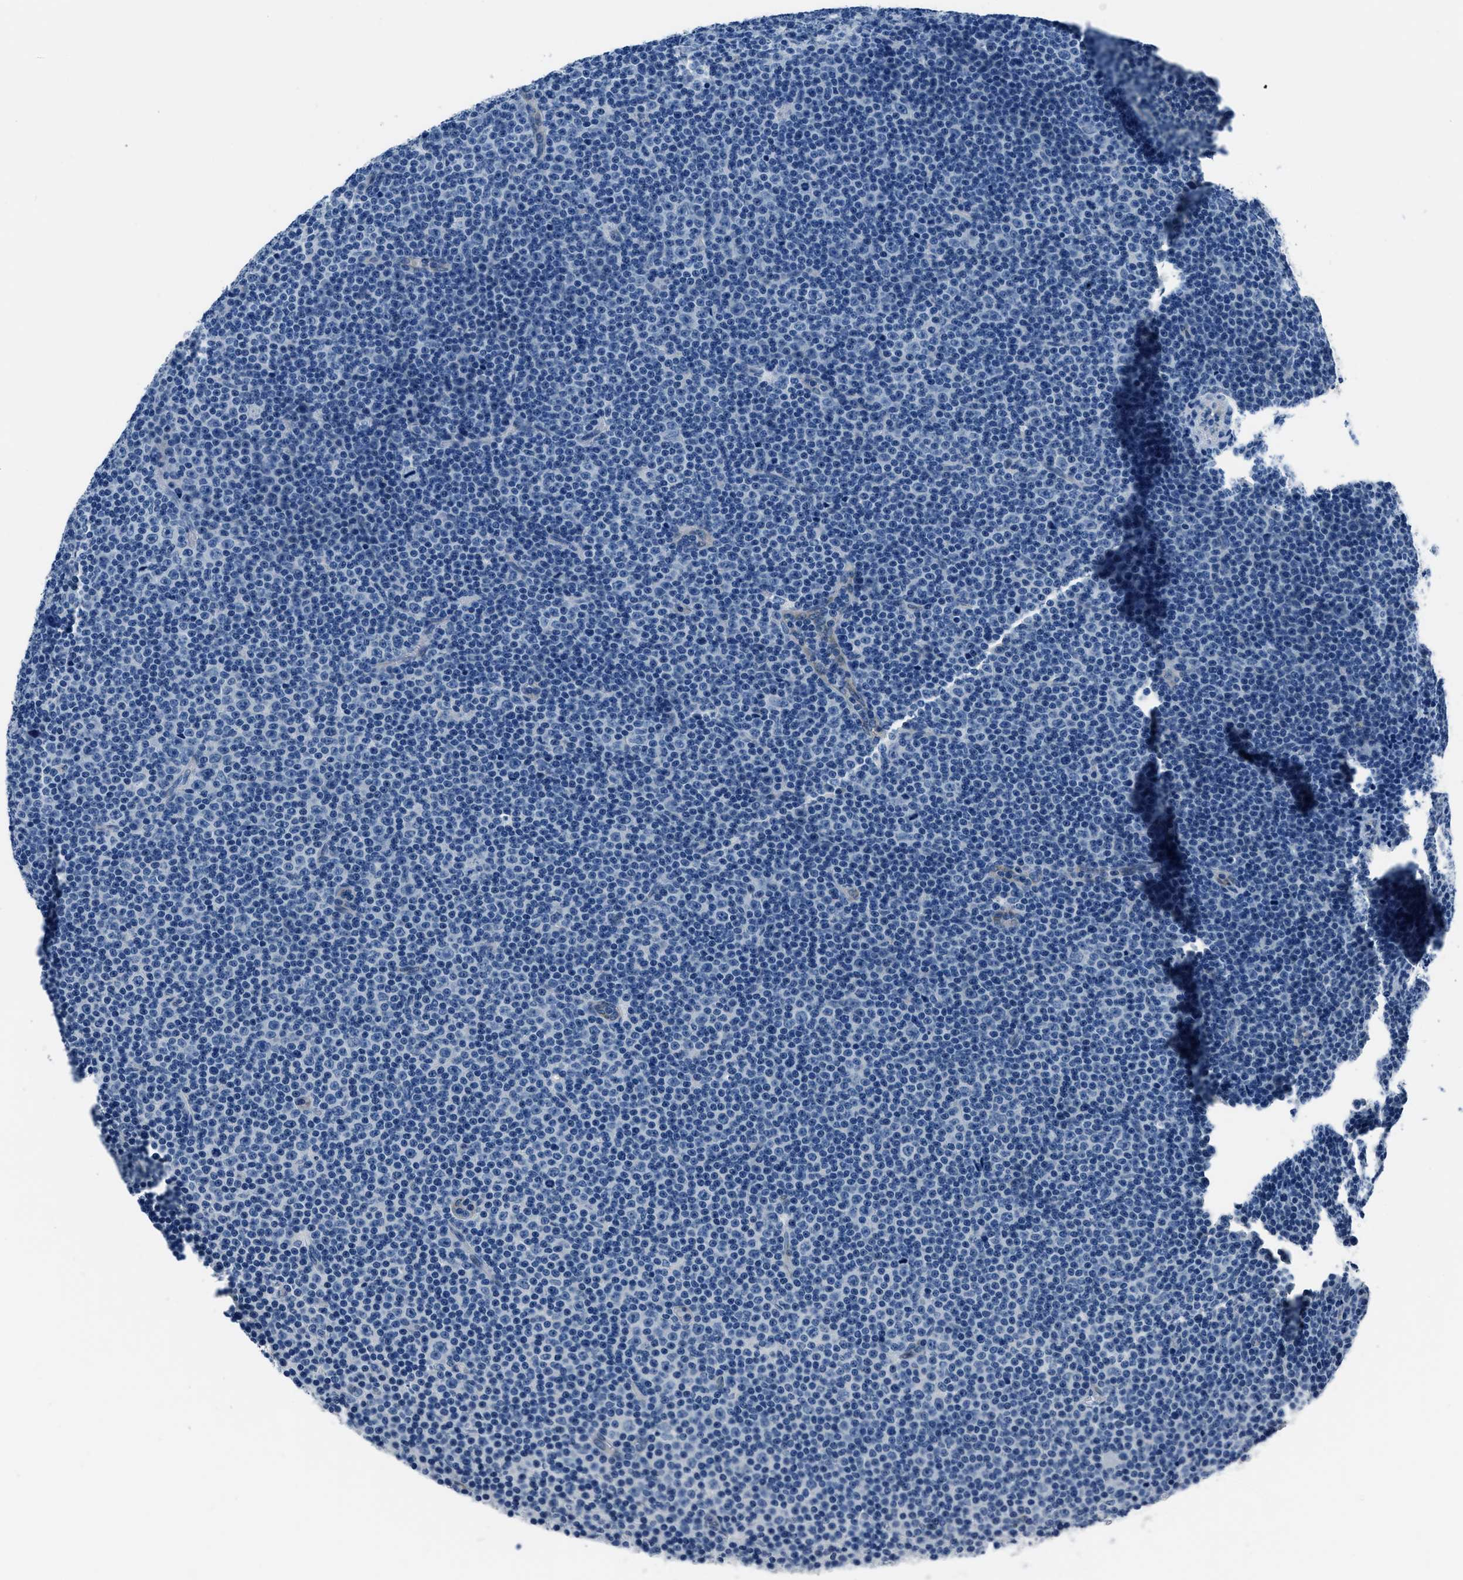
{"staining": {"intensity": "negative", "quantity": "none", "location": "none"}, "tissue": "lymphoma", "cell_type": "Tumor cells", "image_type": "cancer", "snomed": [{"axis": "morphology", "description": "Malignant lymphoma, non-Hodgkin's type, Low grade"}, {"axis": "topography", "description": "Lymph node"}], "caption": "DAB immunohistochemical staining of lymphoma displays no significant positivity in tumor cells.", "gene": "GJA3", "patient": {"sex": "female", "age": 67}}